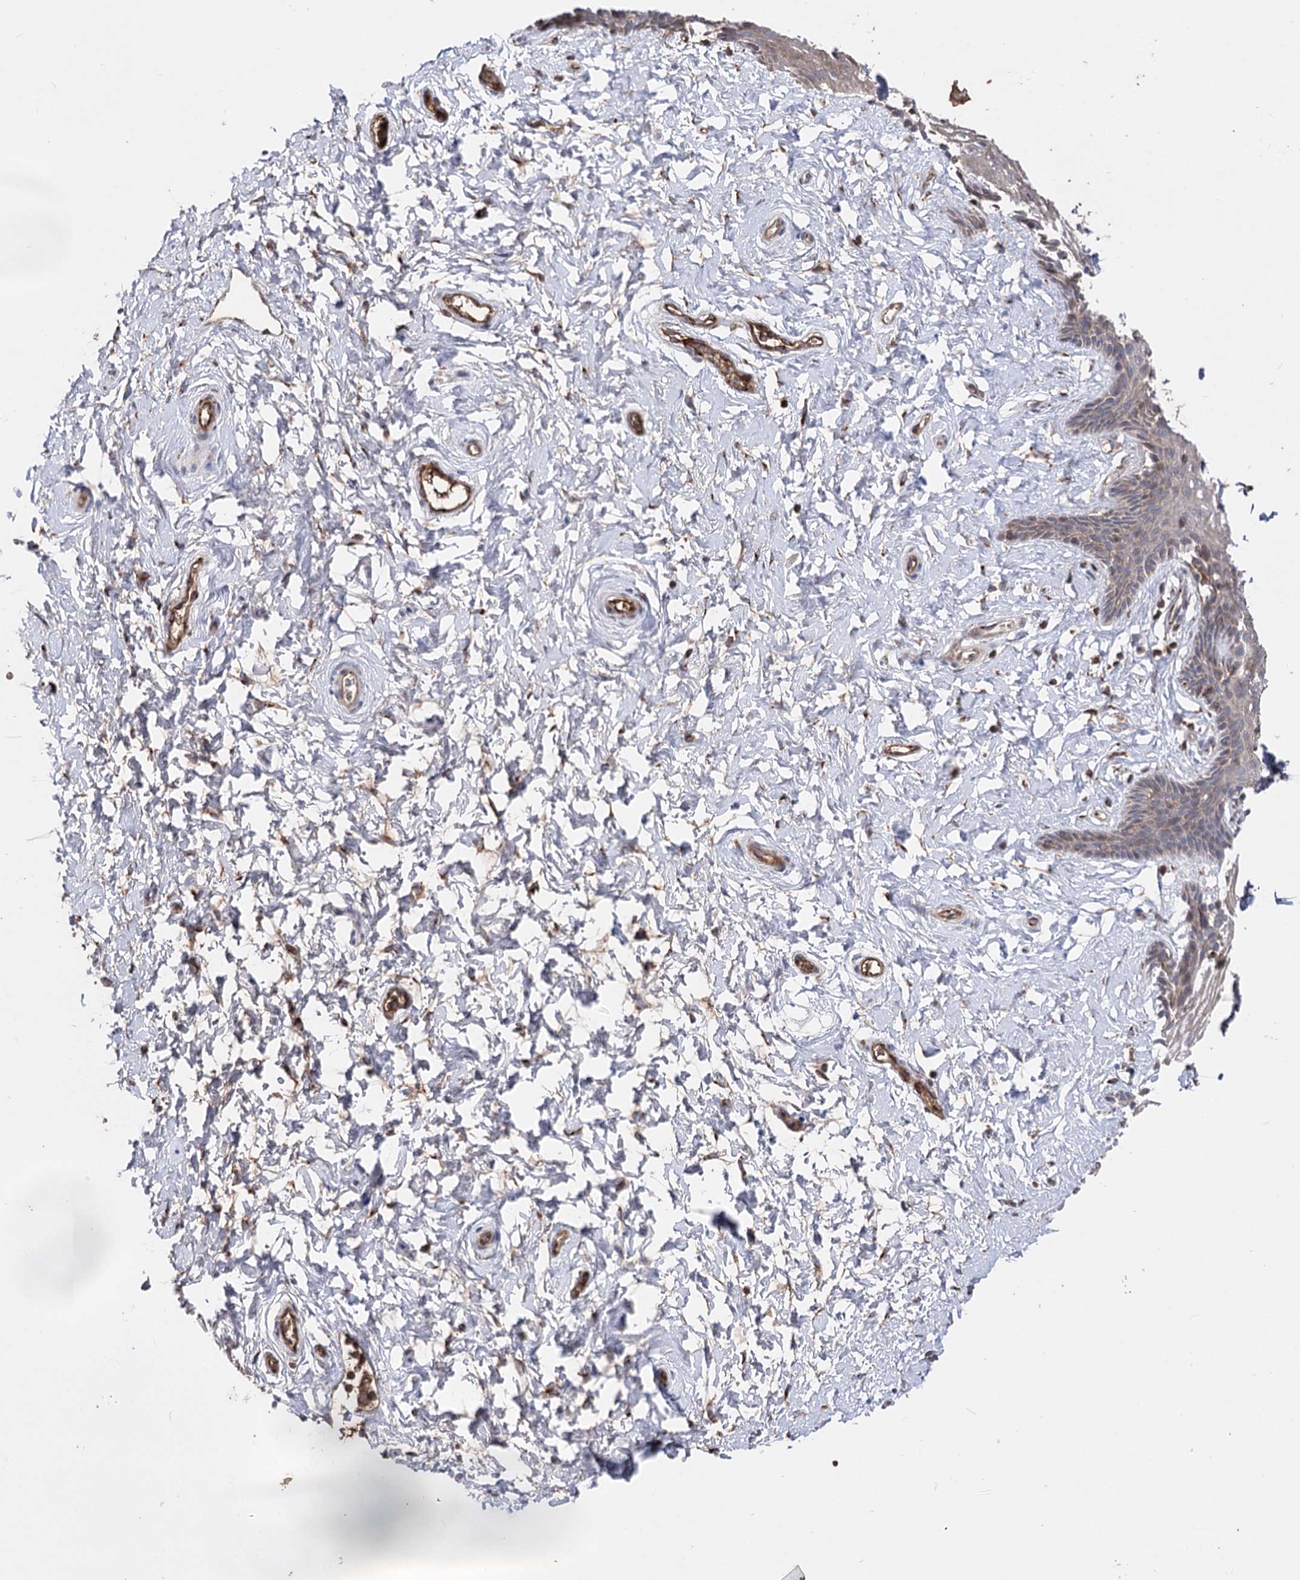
{"staining": {"intensity": "moderate", "quantity": ">75%", "location": "cytoplasmic/membranous"}, "tissue": "vagina", "cell_type": "Squamous epithelial cells", "image_type": "normal", "snomed": [{"axis": "morphology", "description": "Normal tissue, NOS"}, {"axis": "topography", "description": "Vagina"}, {"axis": "topography", "description": "Cervix"}], "caption": "This photomicrograph reveals immunohistochemistry (IHC) staining of normal vagina, with medium moderate cytoplasmic/membranous staining in approximately >75% of squamous epithelial cells.", "gene": "ARHGAP20", "patient": {"sex": "female", "age": 40}}